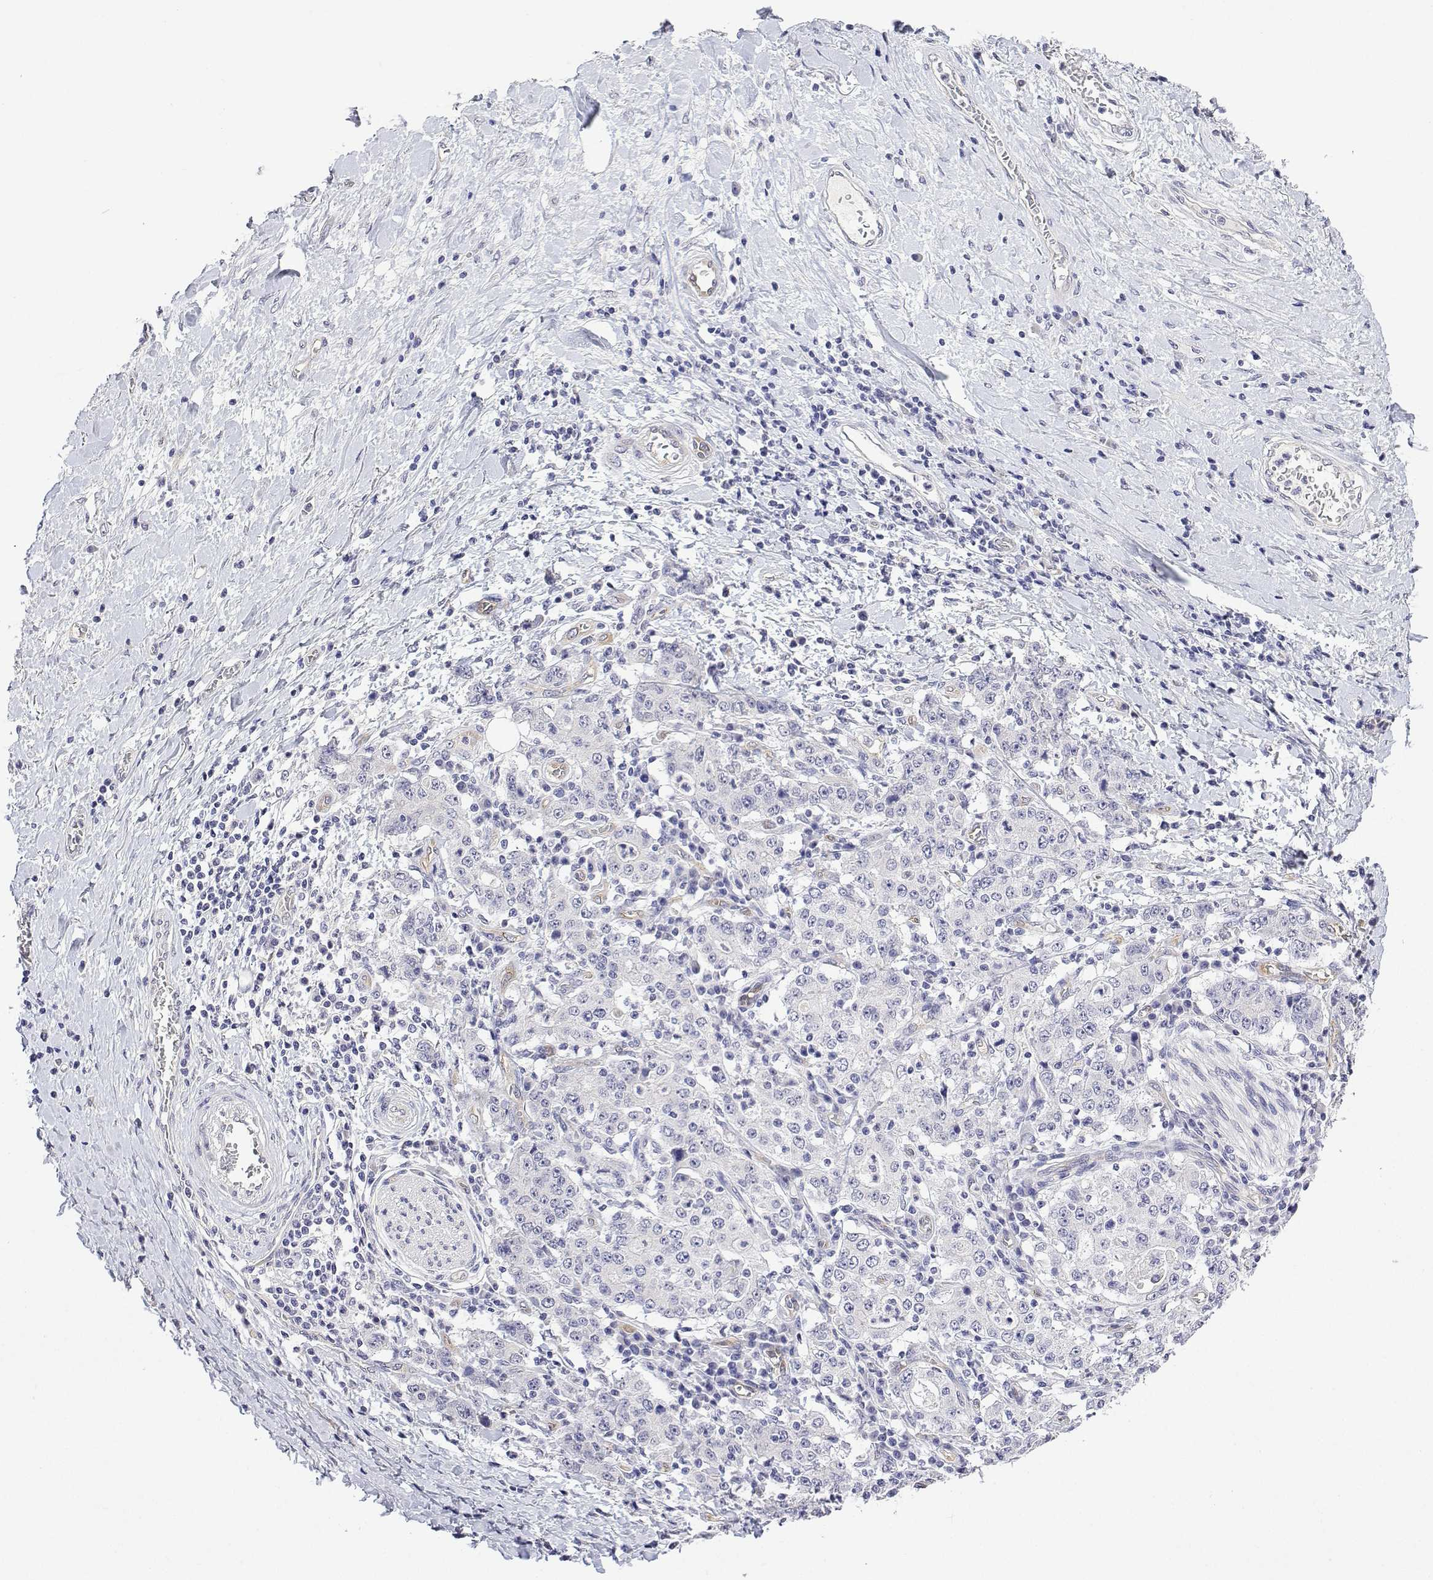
{"staining": {"intensity": "negative", "quantity": "none", "location": "none"}, "tissue": "stomach cancer", "cell_type": "Tumor cells", "image_type": "cancer", "snomed": [{"axis": "morphology", "description": "Normal tissue, NOS"}, {"axis": "morphology", "description": "Adenocarcinoma, NOS"}, {"axis": "topography", "description": "Stomach, upper"}, {"axis": "topography", "description": "Stomach"}], "caption": "This is a micrograph of immunohistochemistry (IHC) staining of stomach cancer (adenocarcinoma), which shows no positivity in tumor cells.", "gene": "PLCB1", "patient": {"sex": "male", "age": 59}}